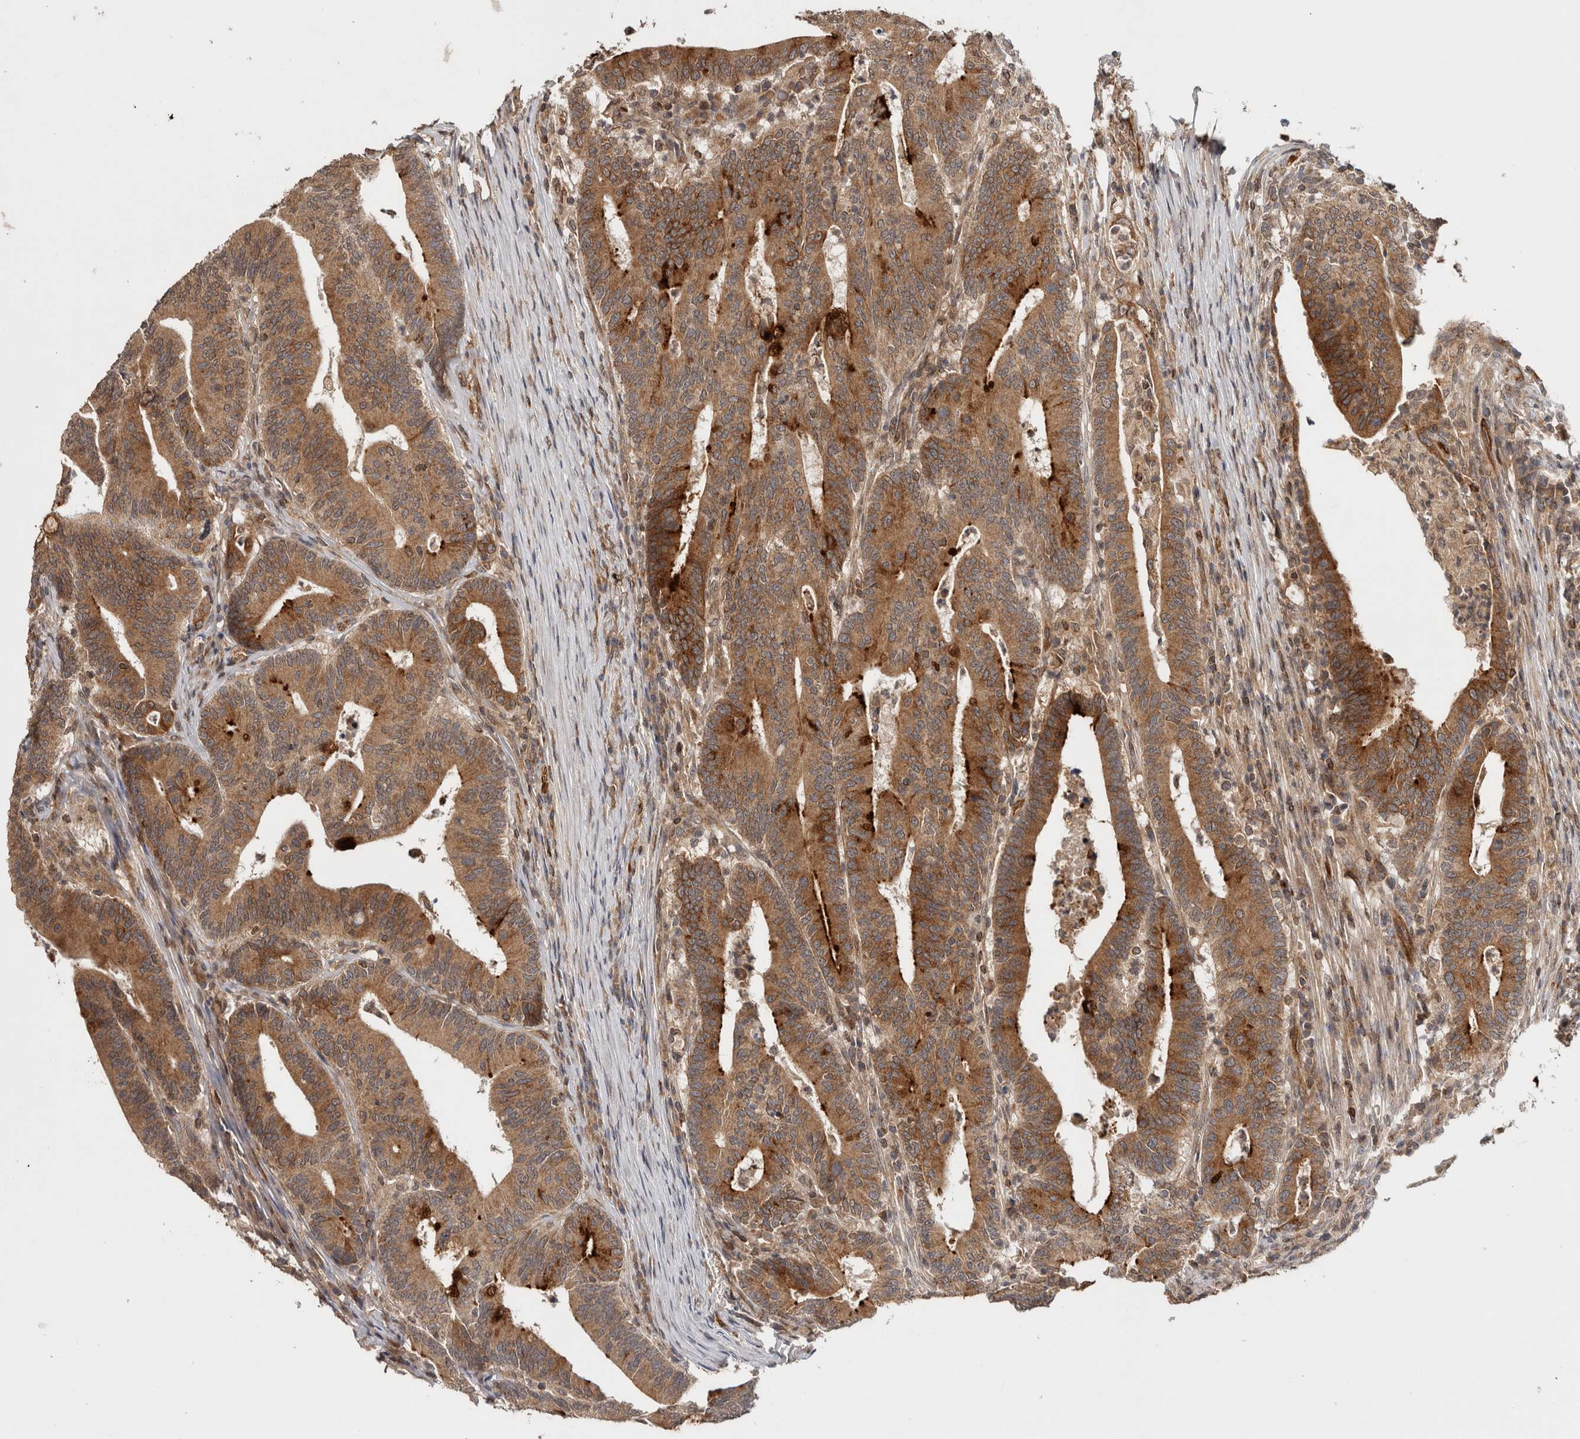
{"staining": {"intensity": "moderate", "quantity": ">75%", "location": "cytoplasmic/membranous"}, "tissue": "colorectal cancer", "cell_type": "Tumor cells", "image_type": "cancer", "snomed": [{"axis": "morphology", "description": "Adenocarcinoma, NOS"}, {"axis": "topography", "description": "Colon"}], "caption": "Brown immunohistochemical staining in human adenocarcinoma (colorectal) demonstrates moderate cytoplasmic/membranous positivity in approximately >75% of tumor cells.", "gene": "HMOX2", "patient": {"sex": "female", "age": 66}}